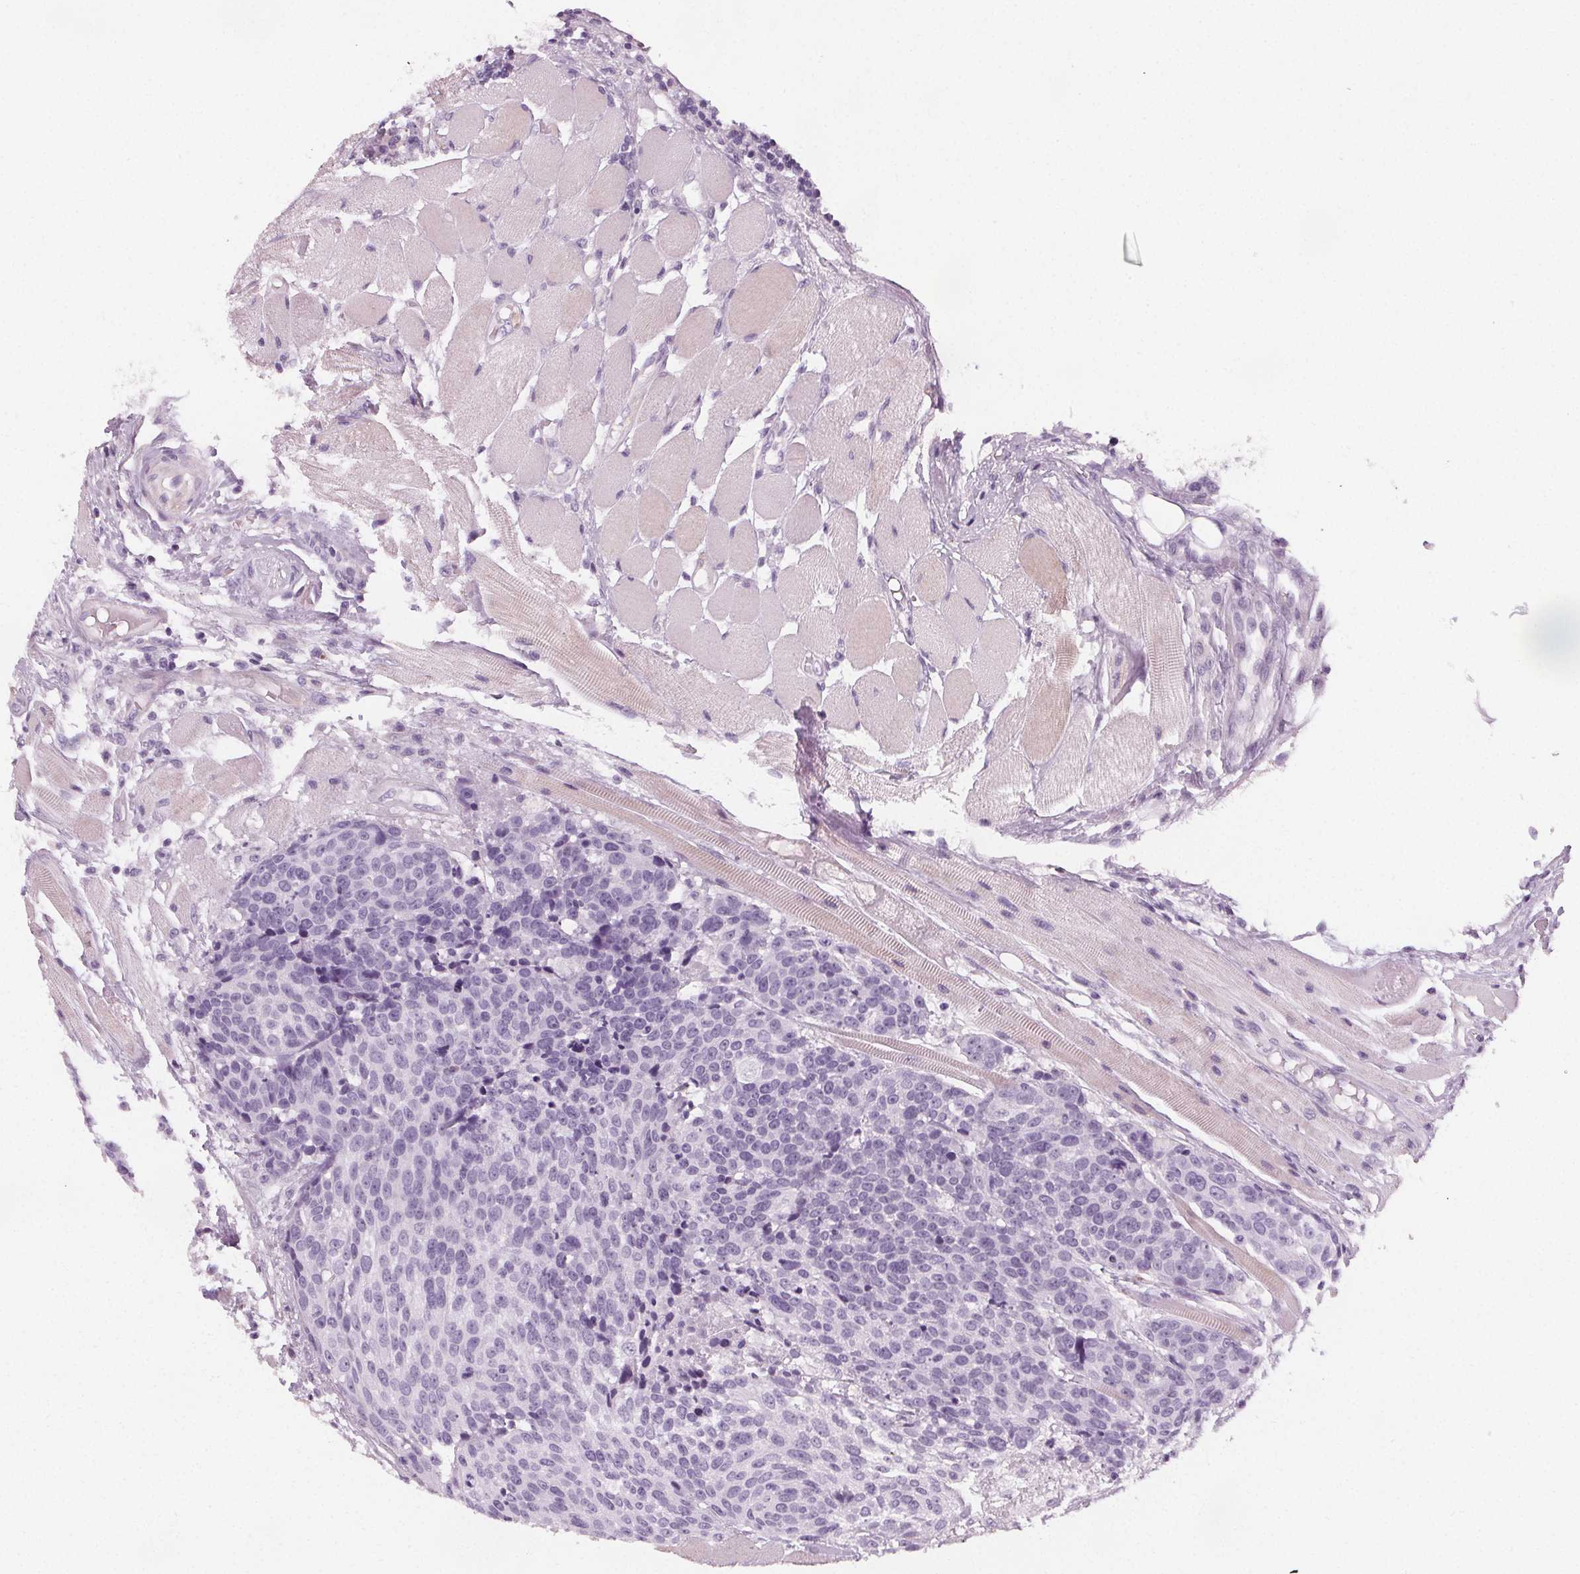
{"staining": {"intensity": "negative", "quantity": "none", "location": "none"}, "tissue": "head and neck cancer", "cell_type": "Tumor cells", "image_type": "cancer", "snomed": [{"axis": "morphology", "description": "Squamous cell carcinoma, NOS"}, {"axis": "topography", "description": "Oral tissue"}, {"axis": "topography", "description": "Head-Neck"}], "caption": "A high-resolution photomicrograph shows IHC staining of head and neck cancer (squamous cell carcinoma), which demonstrates no significant staining in tumor cells. (DAB immunohistochemistry (IHC) visualized using brightfield microscopy, high magnification).", "gene": "SLC5A12", "patient": {"sex": "male", "age": 64}}